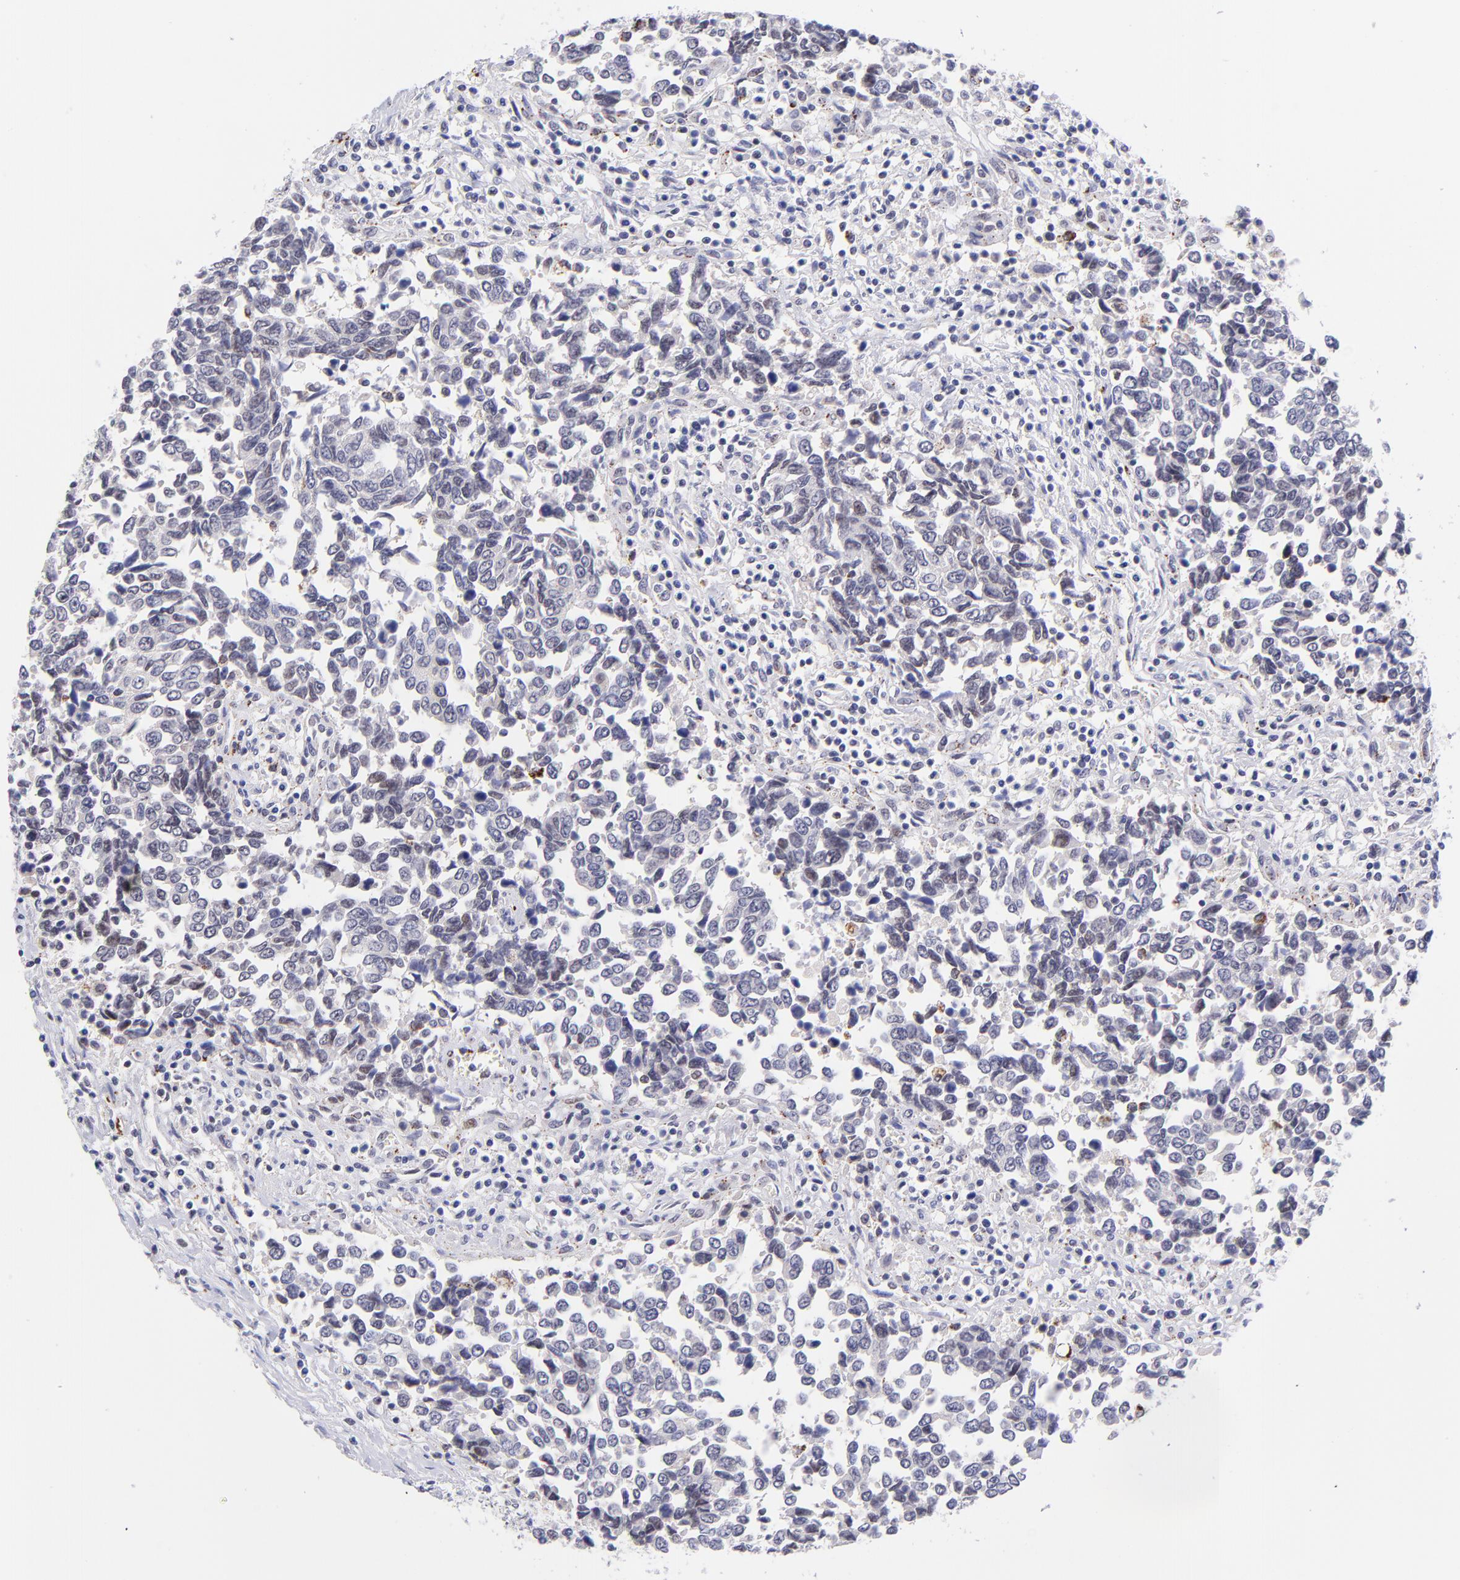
{"staining": {"intensity": "weak", "quantity": "<25%", "location": "nuclear"}, "tissue": "urothelial cancer", "cell_type": "Tumor cells", "image_type": "cancer", "snomed": [{"axis": "morphology", "description": "Urothelial carcinoma, High grade"}, {"axis": "topography", "description": "Urinary bladder"}], "caption": "Immunohistochemistry image of human urothelial carcinoma (high-grade) stained for a protein (brown), which exhibits no staining in tumor cells.", "gene": "SOX6", "patient": {"sex": "male", "age": 86}}